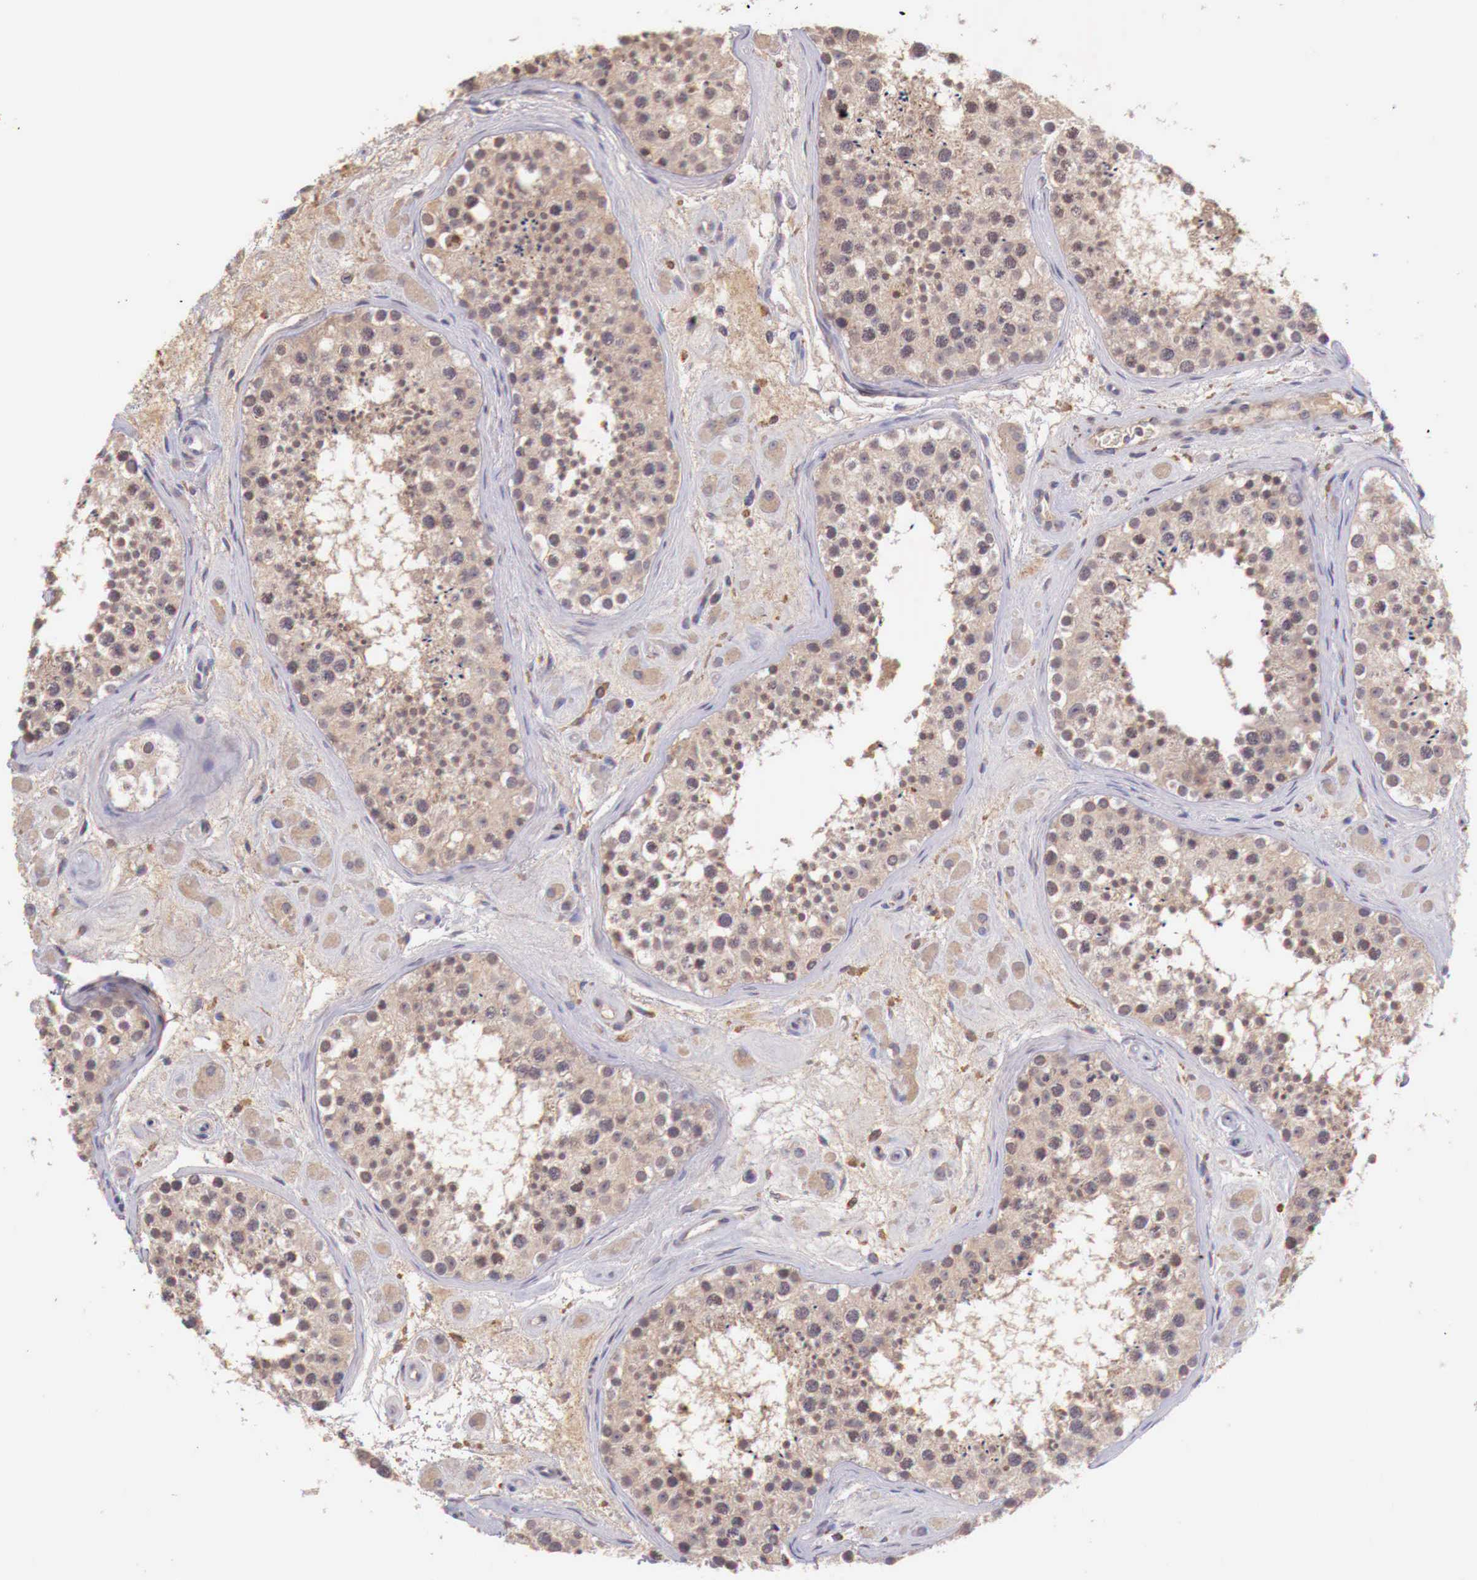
{"staining": {"intensity": "moderate", "quantity": ">75%", "location": "cytoplasmic/membranous"}, "tissue": "testis", "cell_type": "Cells in seminiferous ducts", "image_type": "normal", "snomed": [{"axis": "morphology", "description": "Normal tissue, NOS"}, {"axis": "topography", "description": "Testis"}], "caption": "Cells in seminiferous ducts demonstrate medium levels of moderate cytoplasmic/membranous staining in approximately >75% of cells in normal testis. Immunohistochemistry stains the protein in brown and the nuclei are stained blue.", "gene": "CHRDL1", "patient": {"sex": "male", "age": 38}}